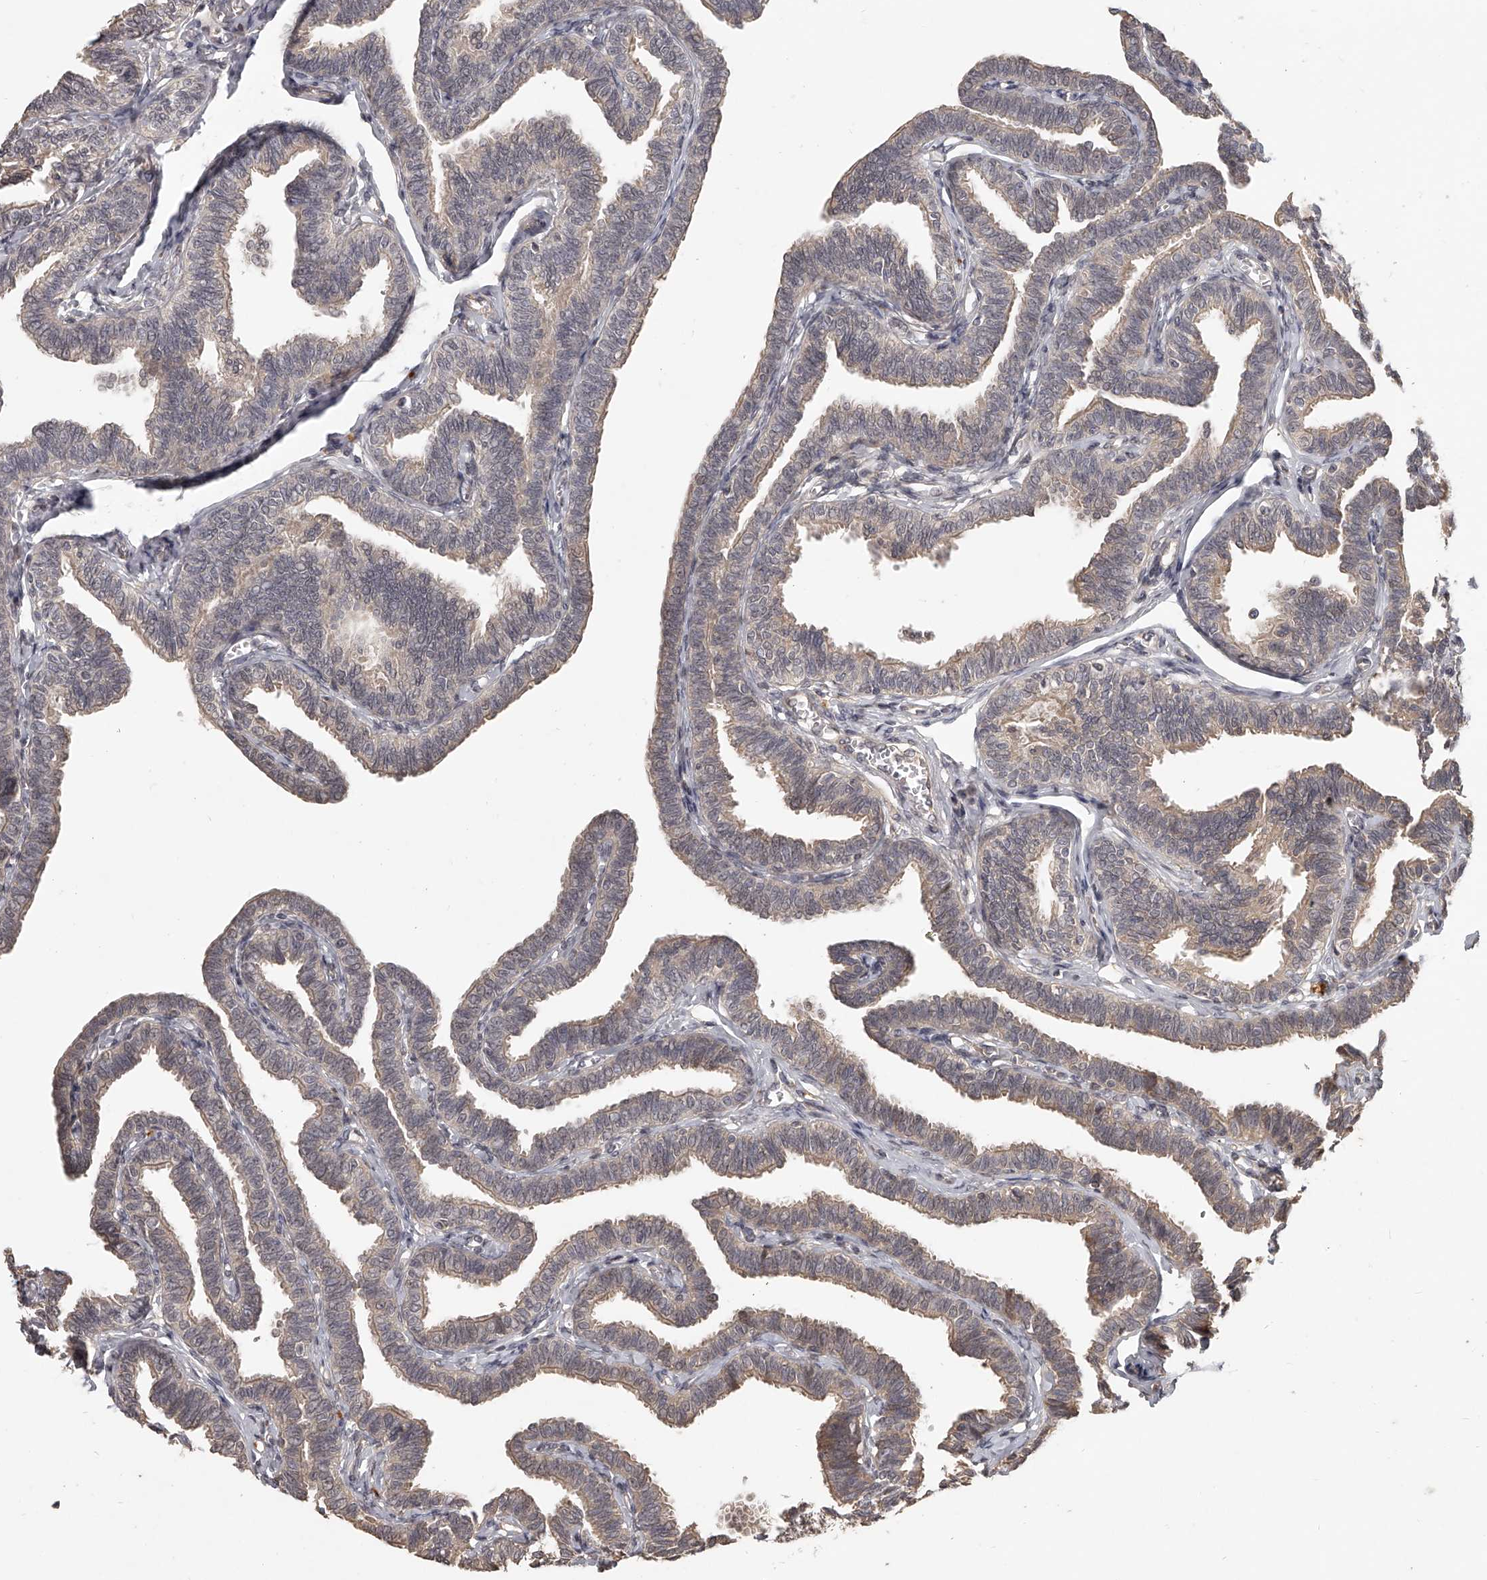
{"staining": {"intensity": "weak", "quantity": "25%-75%", "location": "cytoplasmic/membranous"}, "tissue": "fallopian tube", "cell_type": "Glandular cells", "image_type": "normal", "snomed": [{"axis": "morphology", "description": "Normal tissue, NOS"}, {"axis": "topography", "description": "Fallopian tube"}, {"axis": "topography", "description": "Ovary"}], "caption": "Protein analysis of benign fallopian tube shows weak cytoplasmic/membranous expression in about 25%-75% of glandular cells. Nuclei are stained in blue.", "gene": "SLC37A1", "patient": {"sex": "female", "age": 23}}